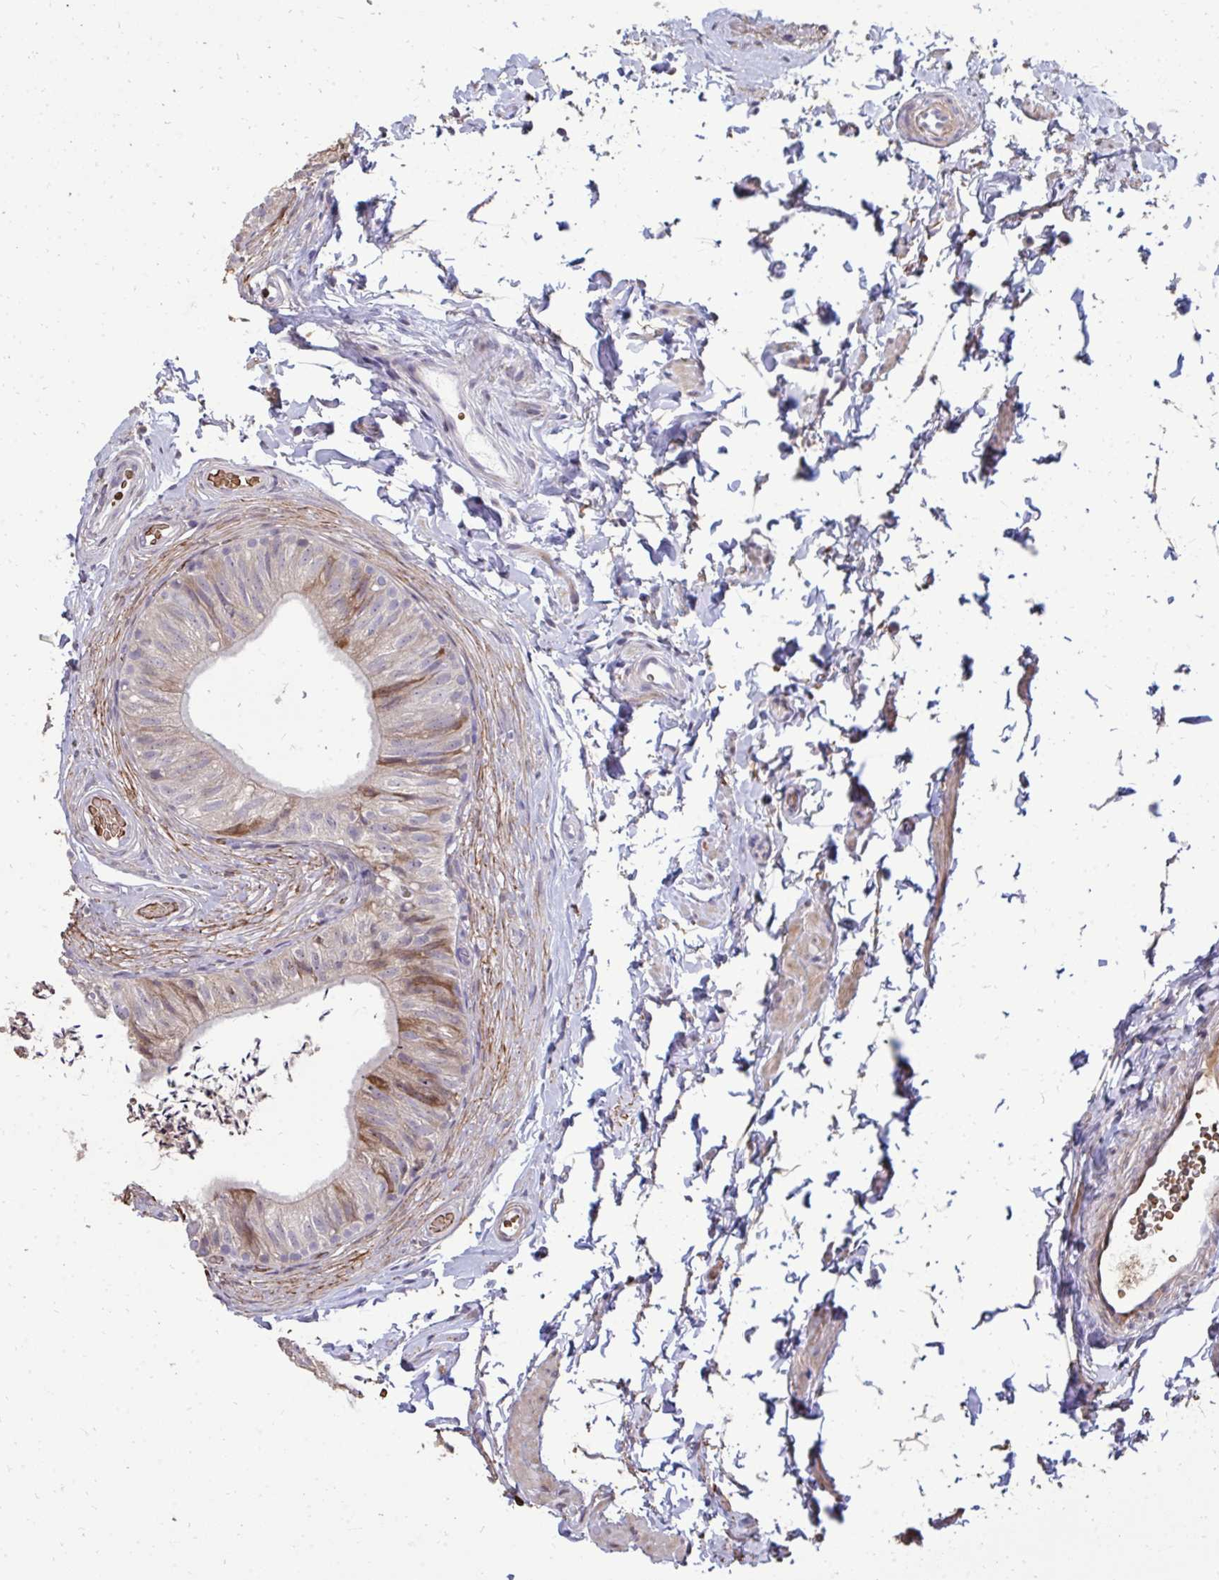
{"staining": {"intensity": "weak", "quantity": "25%-75%", "location": "cytoplasmic/membranous"}, "tissue": "epididymis", "cell_type": "Glandular cells", "image_type": "normal", "snomed": [{"axis": "morphology", "description": "Normal tissue, NOS"}, {"axis": "topography", "description": "Epididymis, spermatic cord, NOS"}, {"axis": "topography", "description": "Epididymis"}, {"axis": "topography", "description": "Peripheral nerve tissue"}], "caption": "Brown immunohistochemical staining in unremarkable human epididymis demonstrates weak cytoplasmic/membranous positivity in approximately 25%-75% of glandular cells.", "gene": "FIBCD1", "patient": {"sex": "male", "age": 29}}